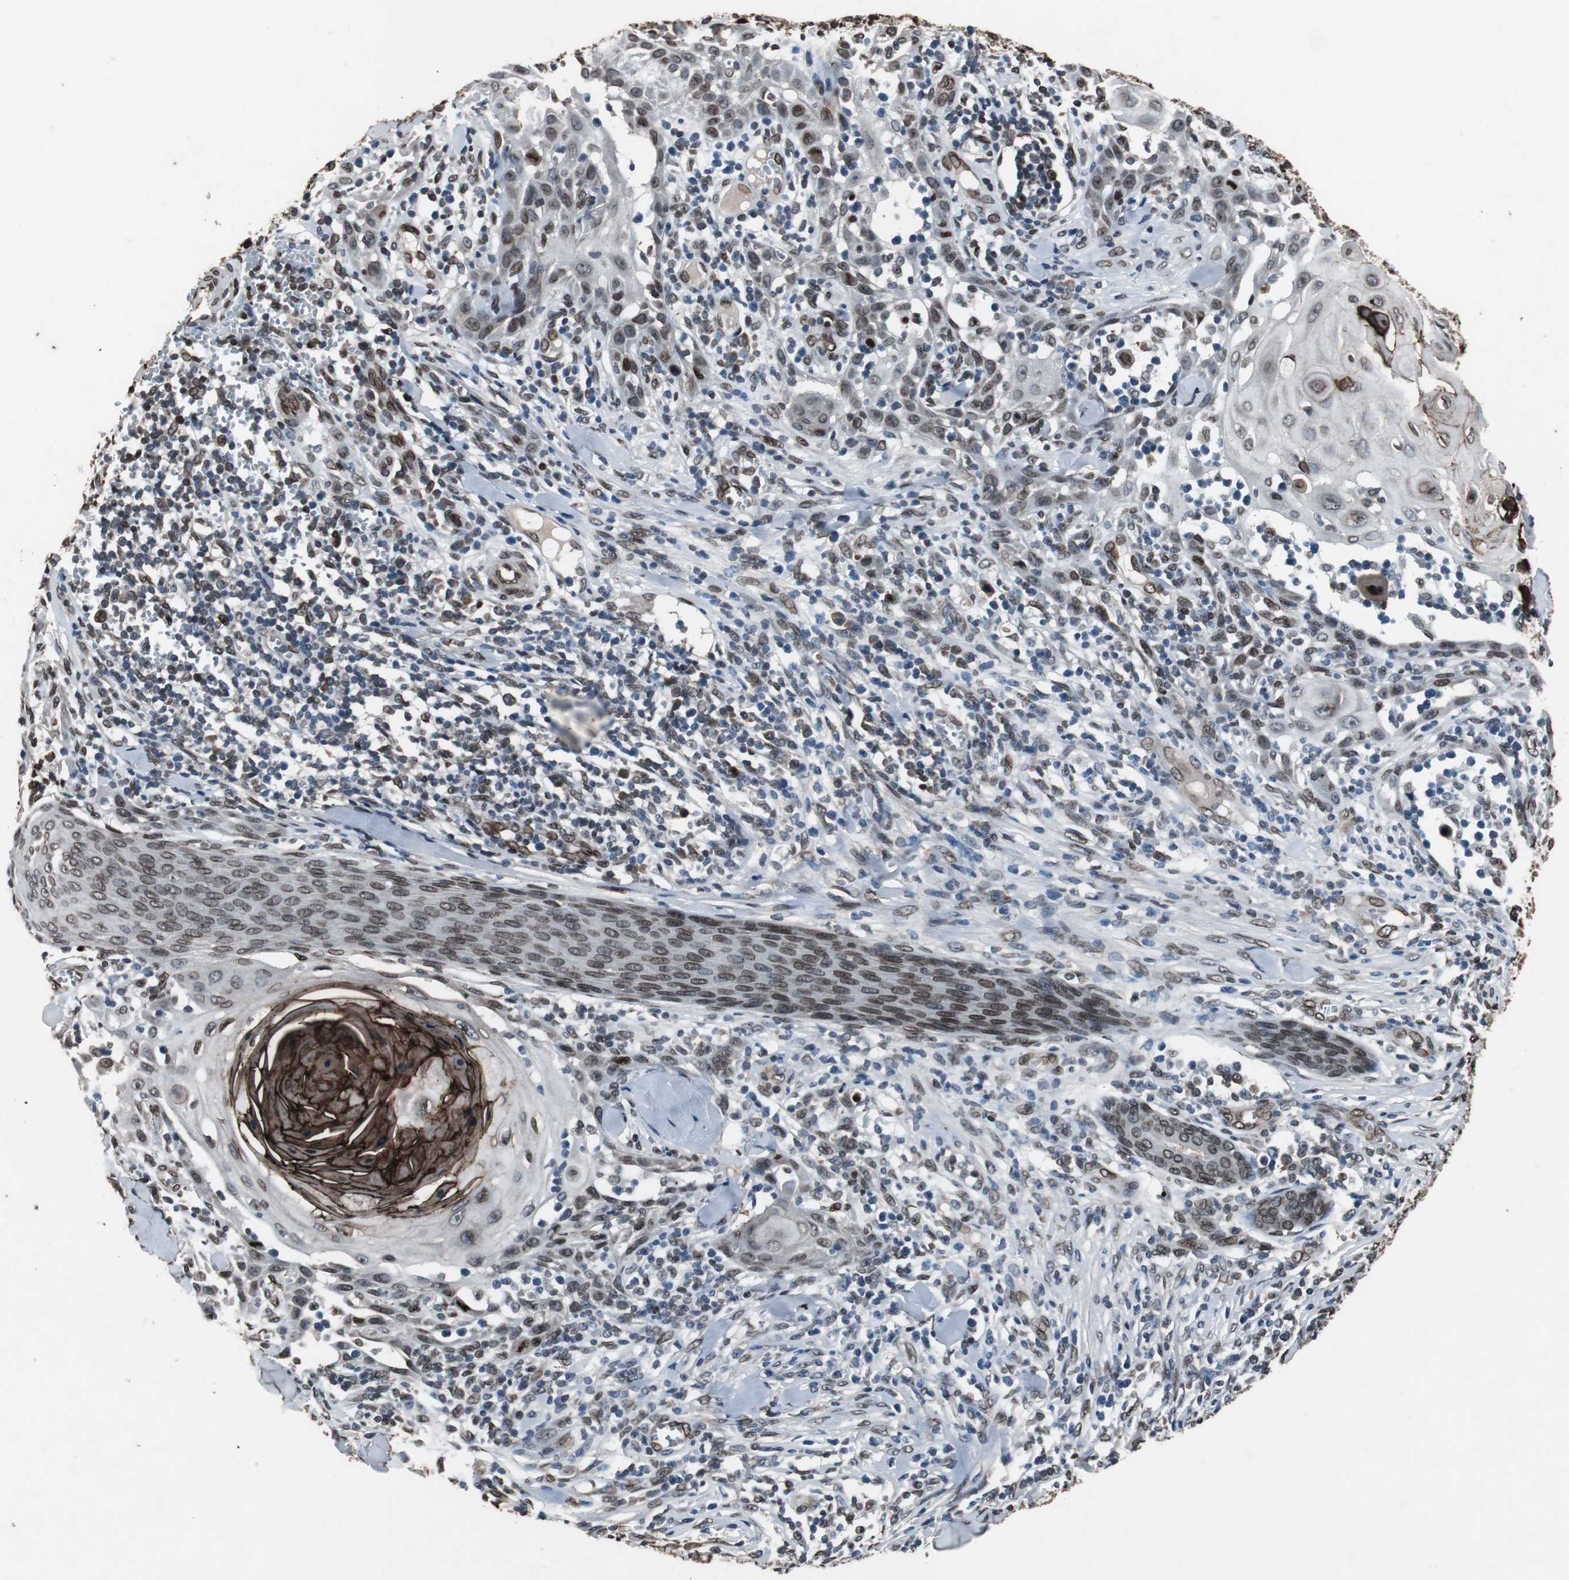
{"staining": {"intensity": "strong", "quantity": ">75%", "location": "cytoplasmic/membranous,nuclear"}, "tissue": "skin cancer", "cell_type": "Tumor cells", "image_type": "cancer", "snomed": [{"axis": "morphology", "description": "Squamous cell carcinoma, NOS"}, {"axis": "topography", "description": "Skin"}], "caption": "Immunohistochemical staining of human skin squamous cell carcinoma reveals high levels of strong cytoplasmic/membranous and nuclear protein staining in approximately >75% of tumor cells.", "gene": "LMNA", "patient": {"sex": "male", "age": 24}}